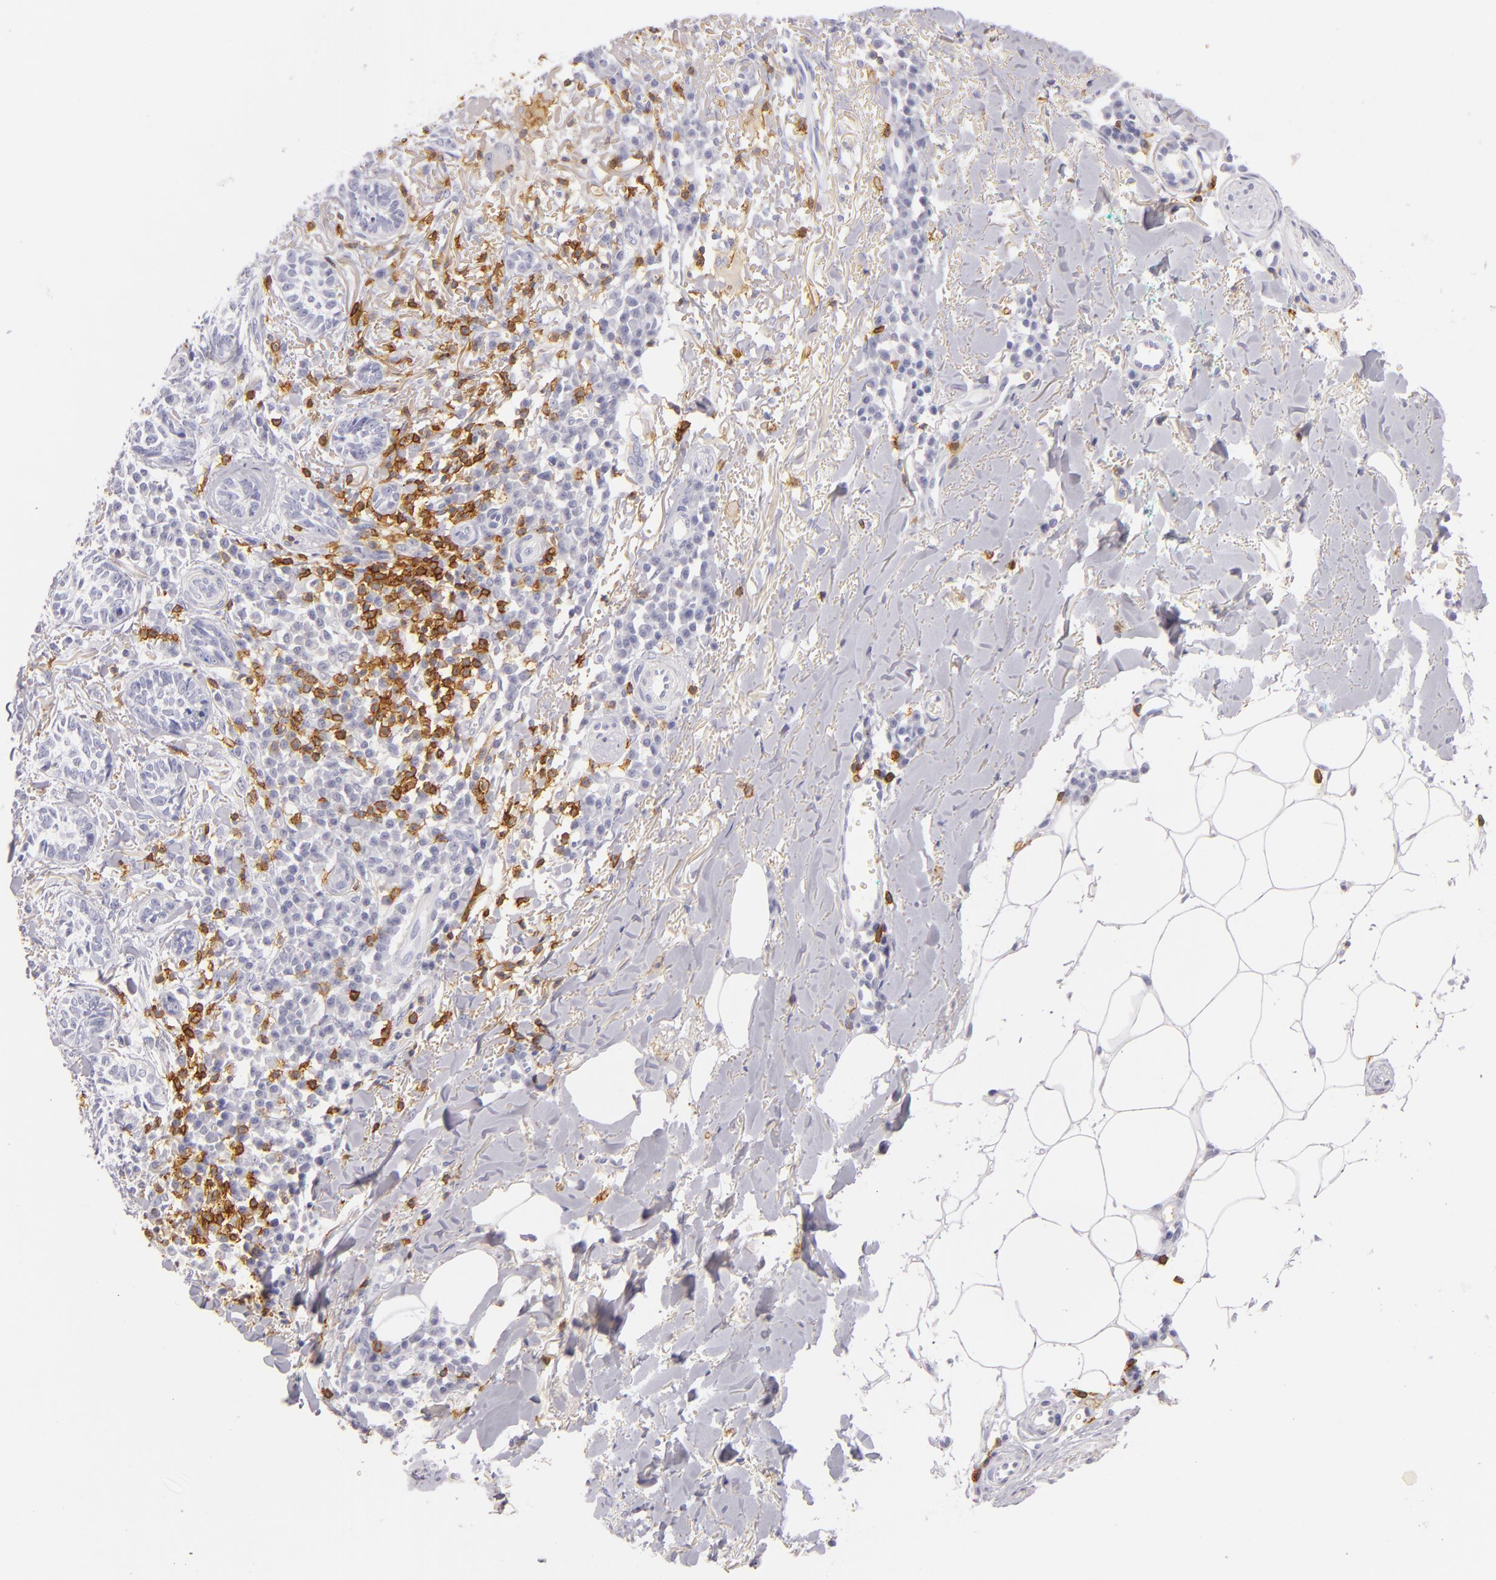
{"staining": {"intensity": "negative", "quantity": "none", "location": "none"}, "tissue": "skin cancer", "cell_type": "Tumor cells", "image_type": "cancer", "snomed": [{"axis": "morphology", "description": "Basal cell carcinoma"}, {"axis": "topography", "description": "Skin"}], "caption": "Skin cancer (basal cell carcinoma) was stained to show a protein in brown. There is no significant positivity in tumor cells. (DAB (3,3'-diaminobenzidine) immunohistochemistry (IHC), high magnification).", "gene": "LAT", "patient": {"sex": "female", "age": 89}}